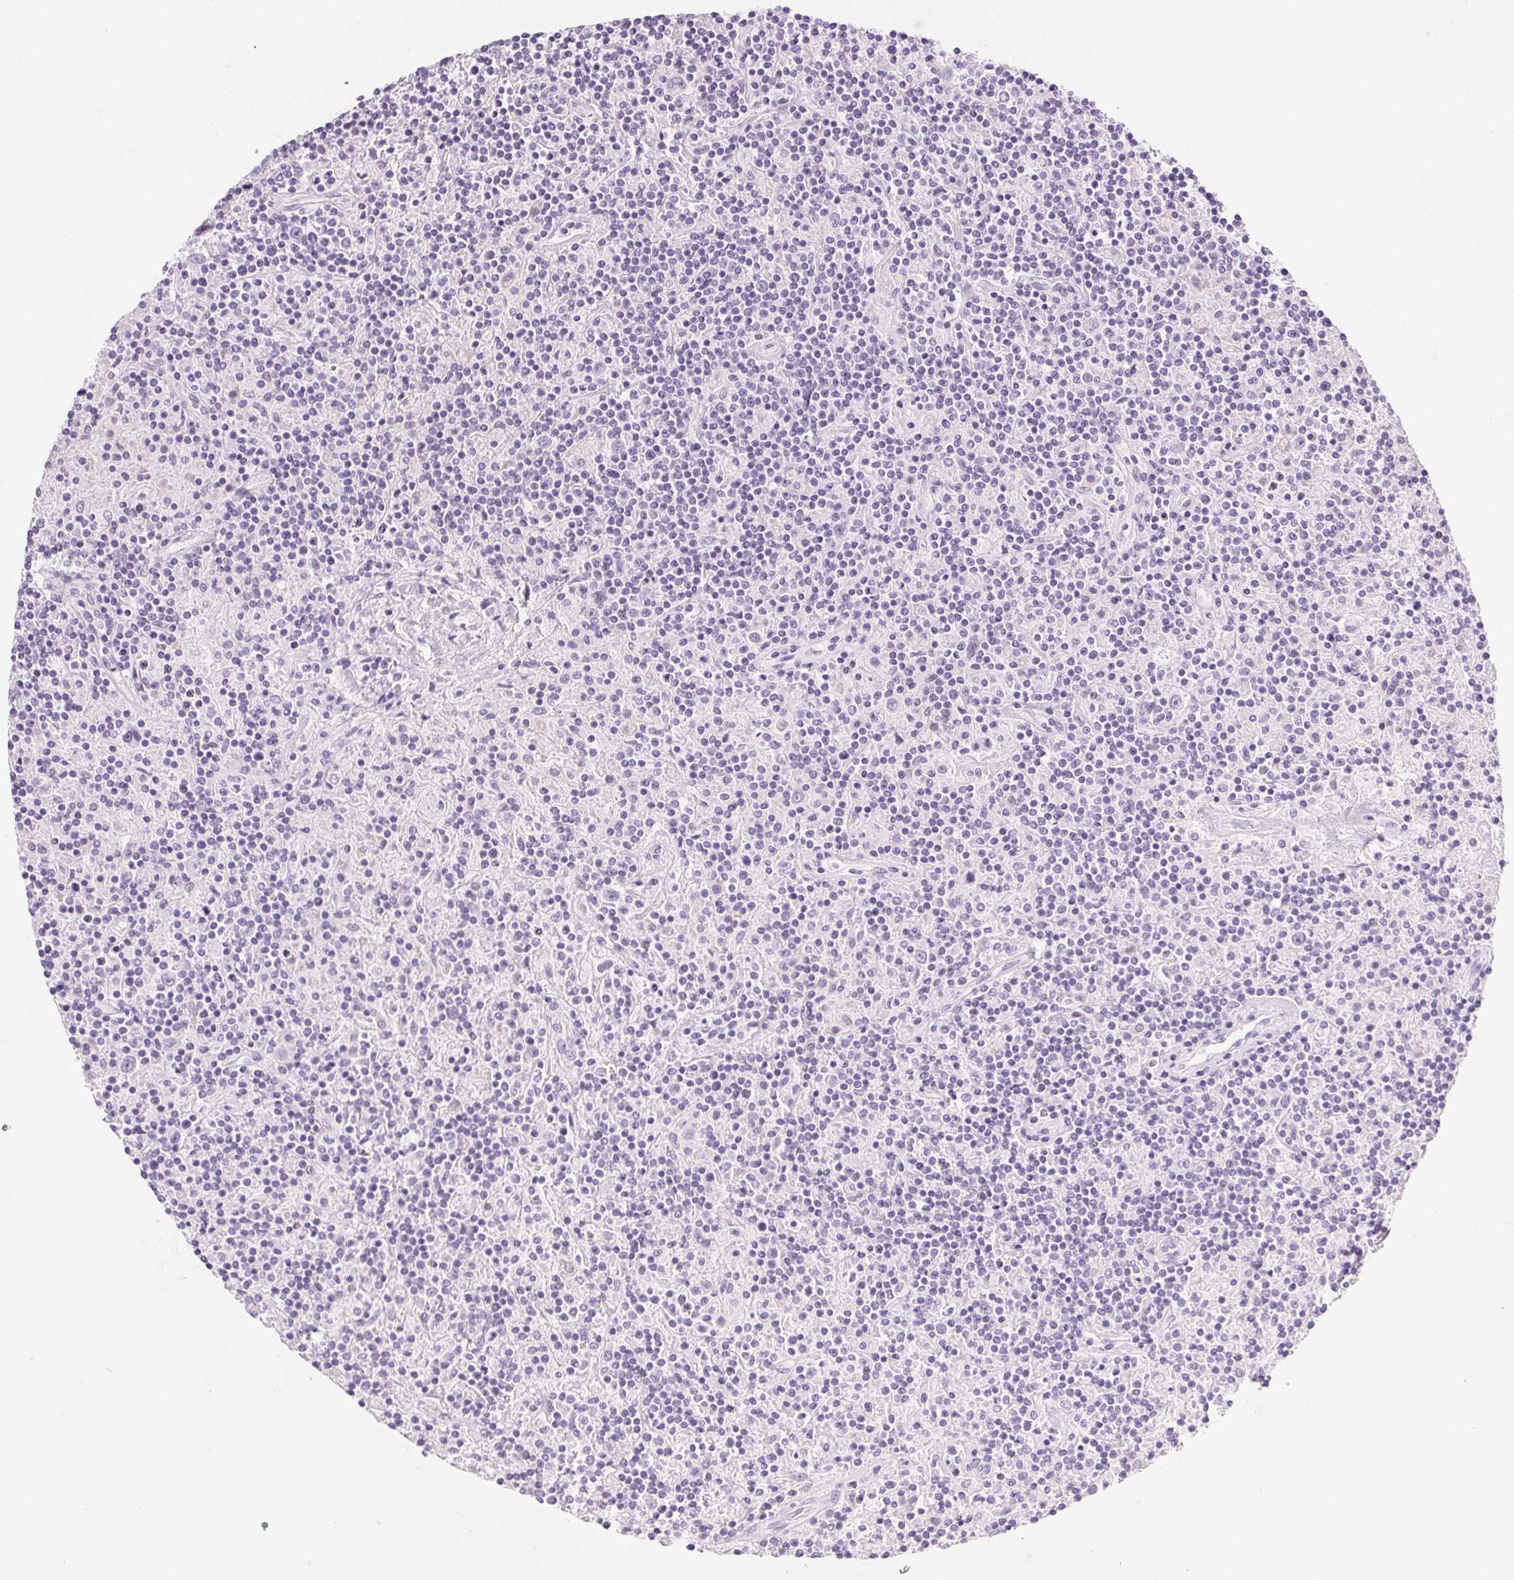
{"staining": {"intensity": "negative", "quantity": "none", "location": "none"}, "tissue": "lymphoma", "cell_type": "Tumor cells", "image_type": "cancer", "snomed": [{"axis": "morphology", "description": "Hodgkin's disease, NOS"}, {"axis": "topography", "description": "Lymph node"}], "caption": "Human lymphoma stained for a protein using IHC displays no staining in tumor cells.", "gene": "IGFBP1", "patient": {"sex": "male", "age": 70}}